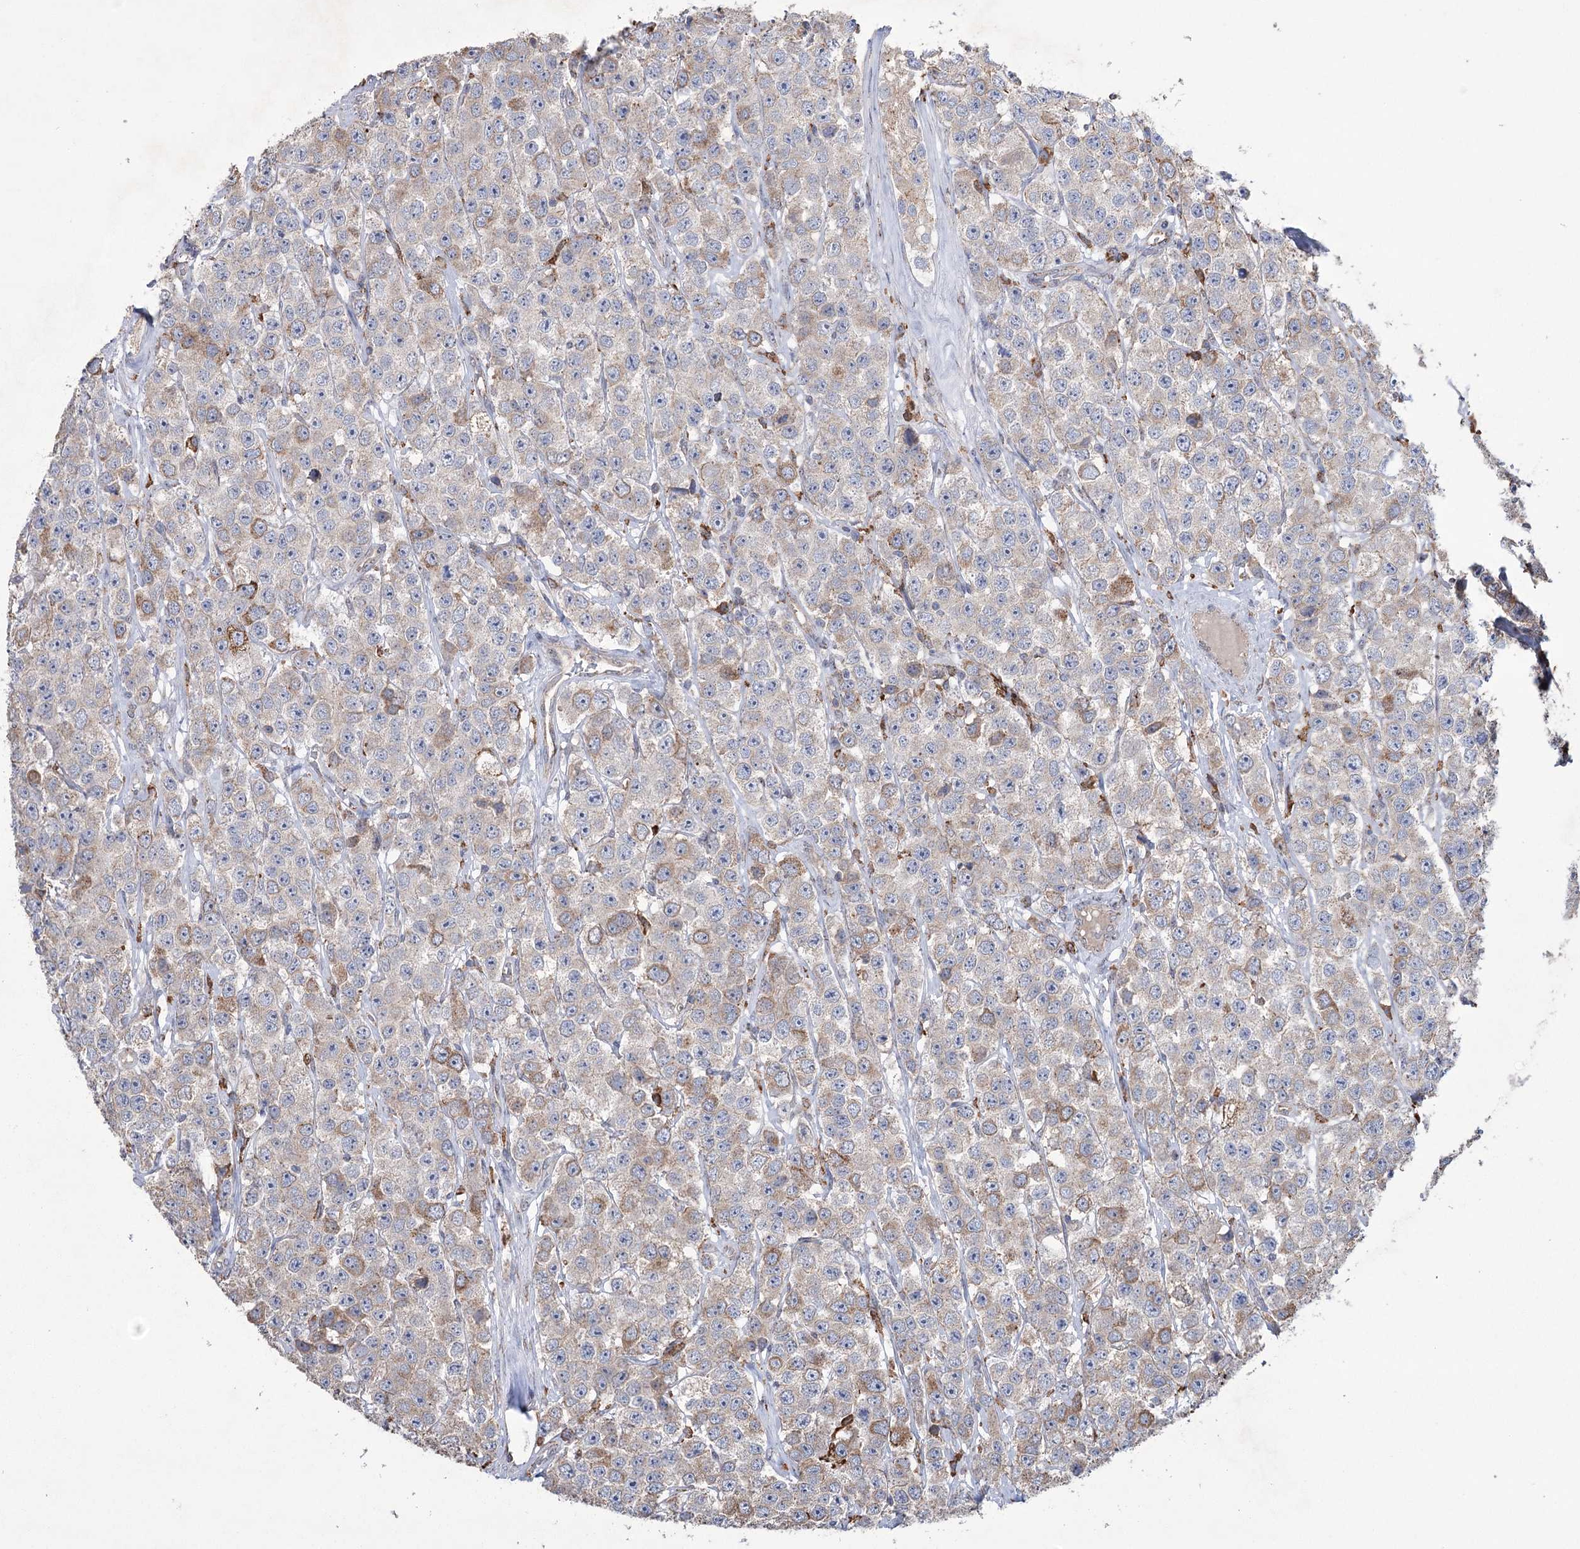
{"staining": {"intensity": "moderate", "quantity": "<25%", "location": "cytoplasmic/membranous"}, "tissue": "testis cancer", "cell_type": "Tumor cells", "image_type": "cancer", "snomed": [{"axis": "morphology", "description": "Seminoma, NOS"}, {"axis": "topography", "description": "Testis"}], "caption": "Immunohistochemistry (DAB) staining of testis cancer (seminoma) exhibits moderate cytoplasmic/membranous protein expression in approximately <25% of tumor cells.", "gene": "TRIM71", "patient": {"sex": "male", "age": 28}}